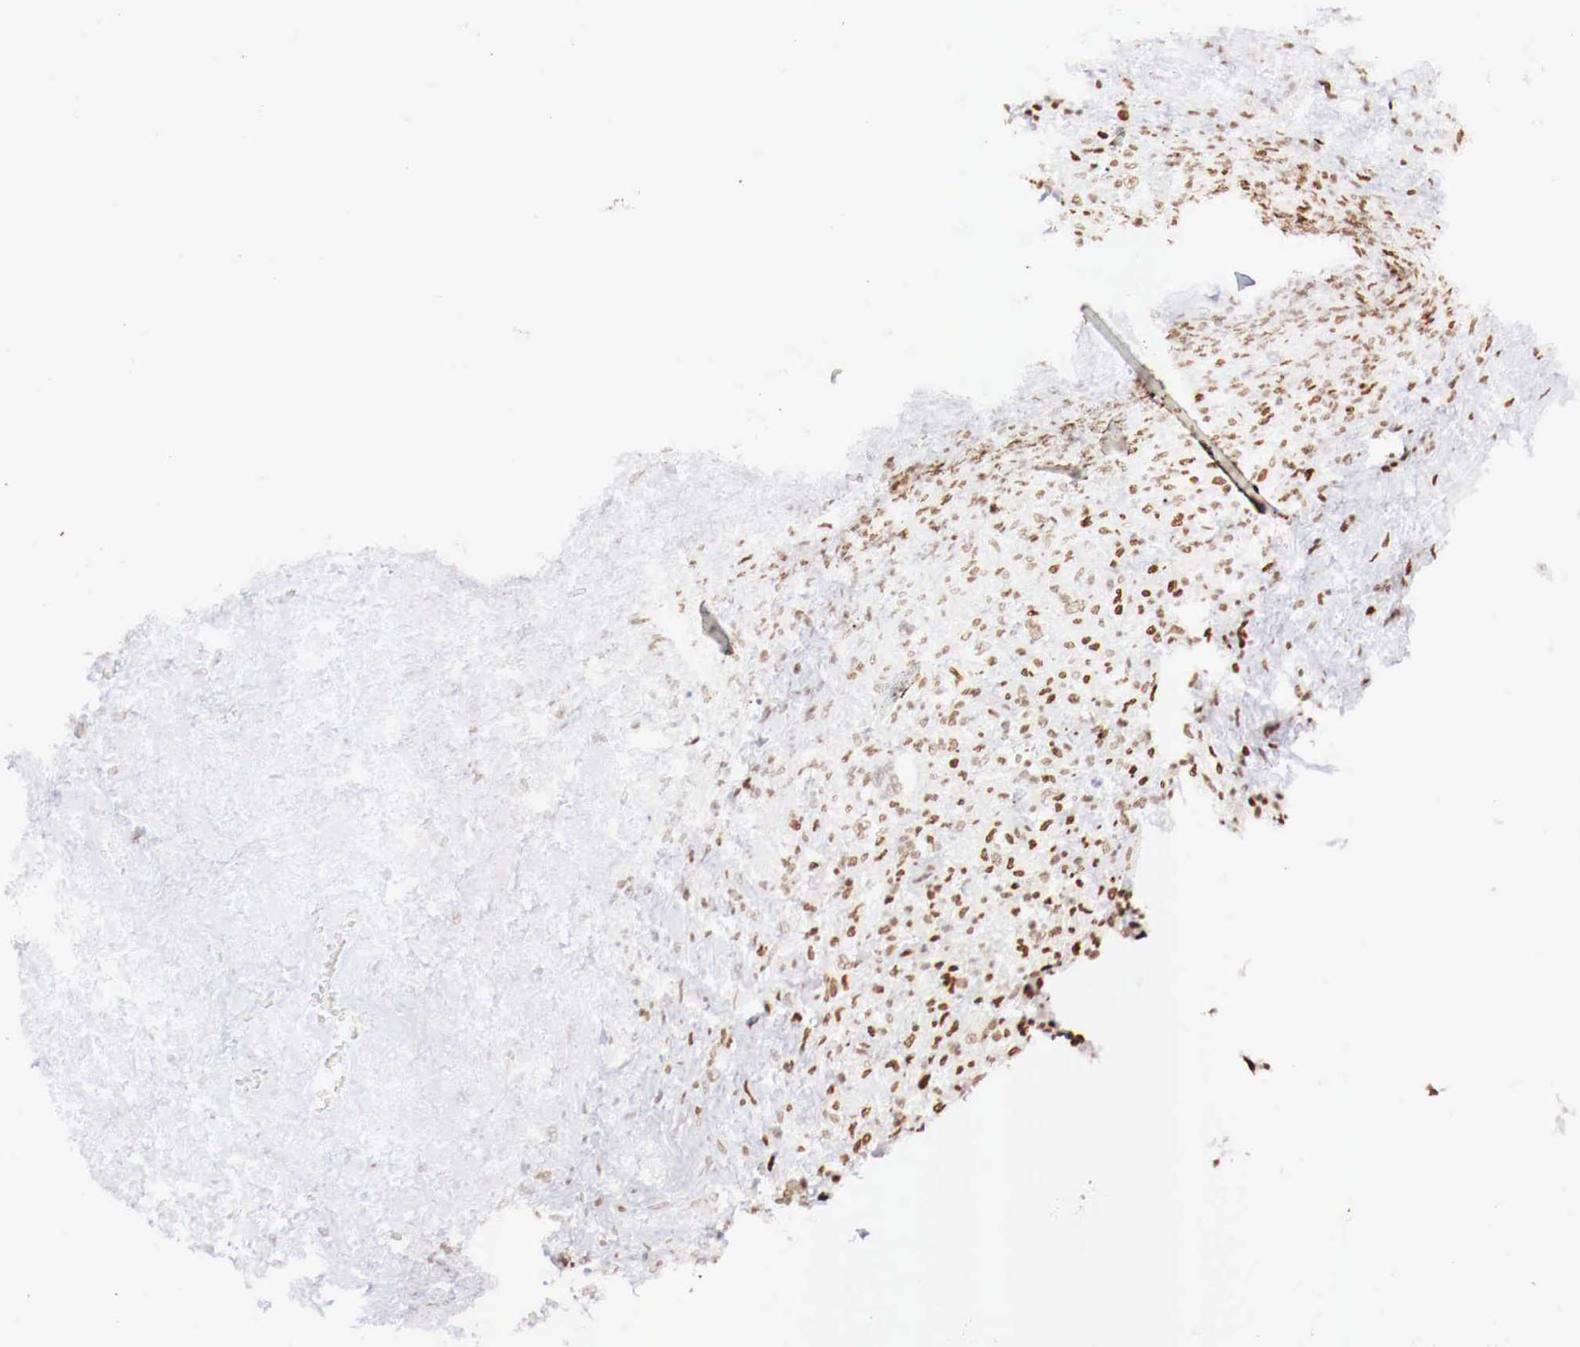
{"staining": {"intensity": "moderate", "quantity": ">75%", "location": "nuclear"}, "tissue": "lymphoma", "cell_type": "Tumor cells", "image_type": "cancer", "snomed": [{"axis": "morphology", "description": "Hodgkin's disease, NOS"}, {"axis": "topography", "description": "Lymph node"}], "caption": "Lymphoma stained with DAB (3,3'-diaminobenzidine) IHC shows medium levels of moderate nuclear positivity in about >75% of tumor cells.", "gene": "MAX", "patient": {"sex": "male", "age": 46}}